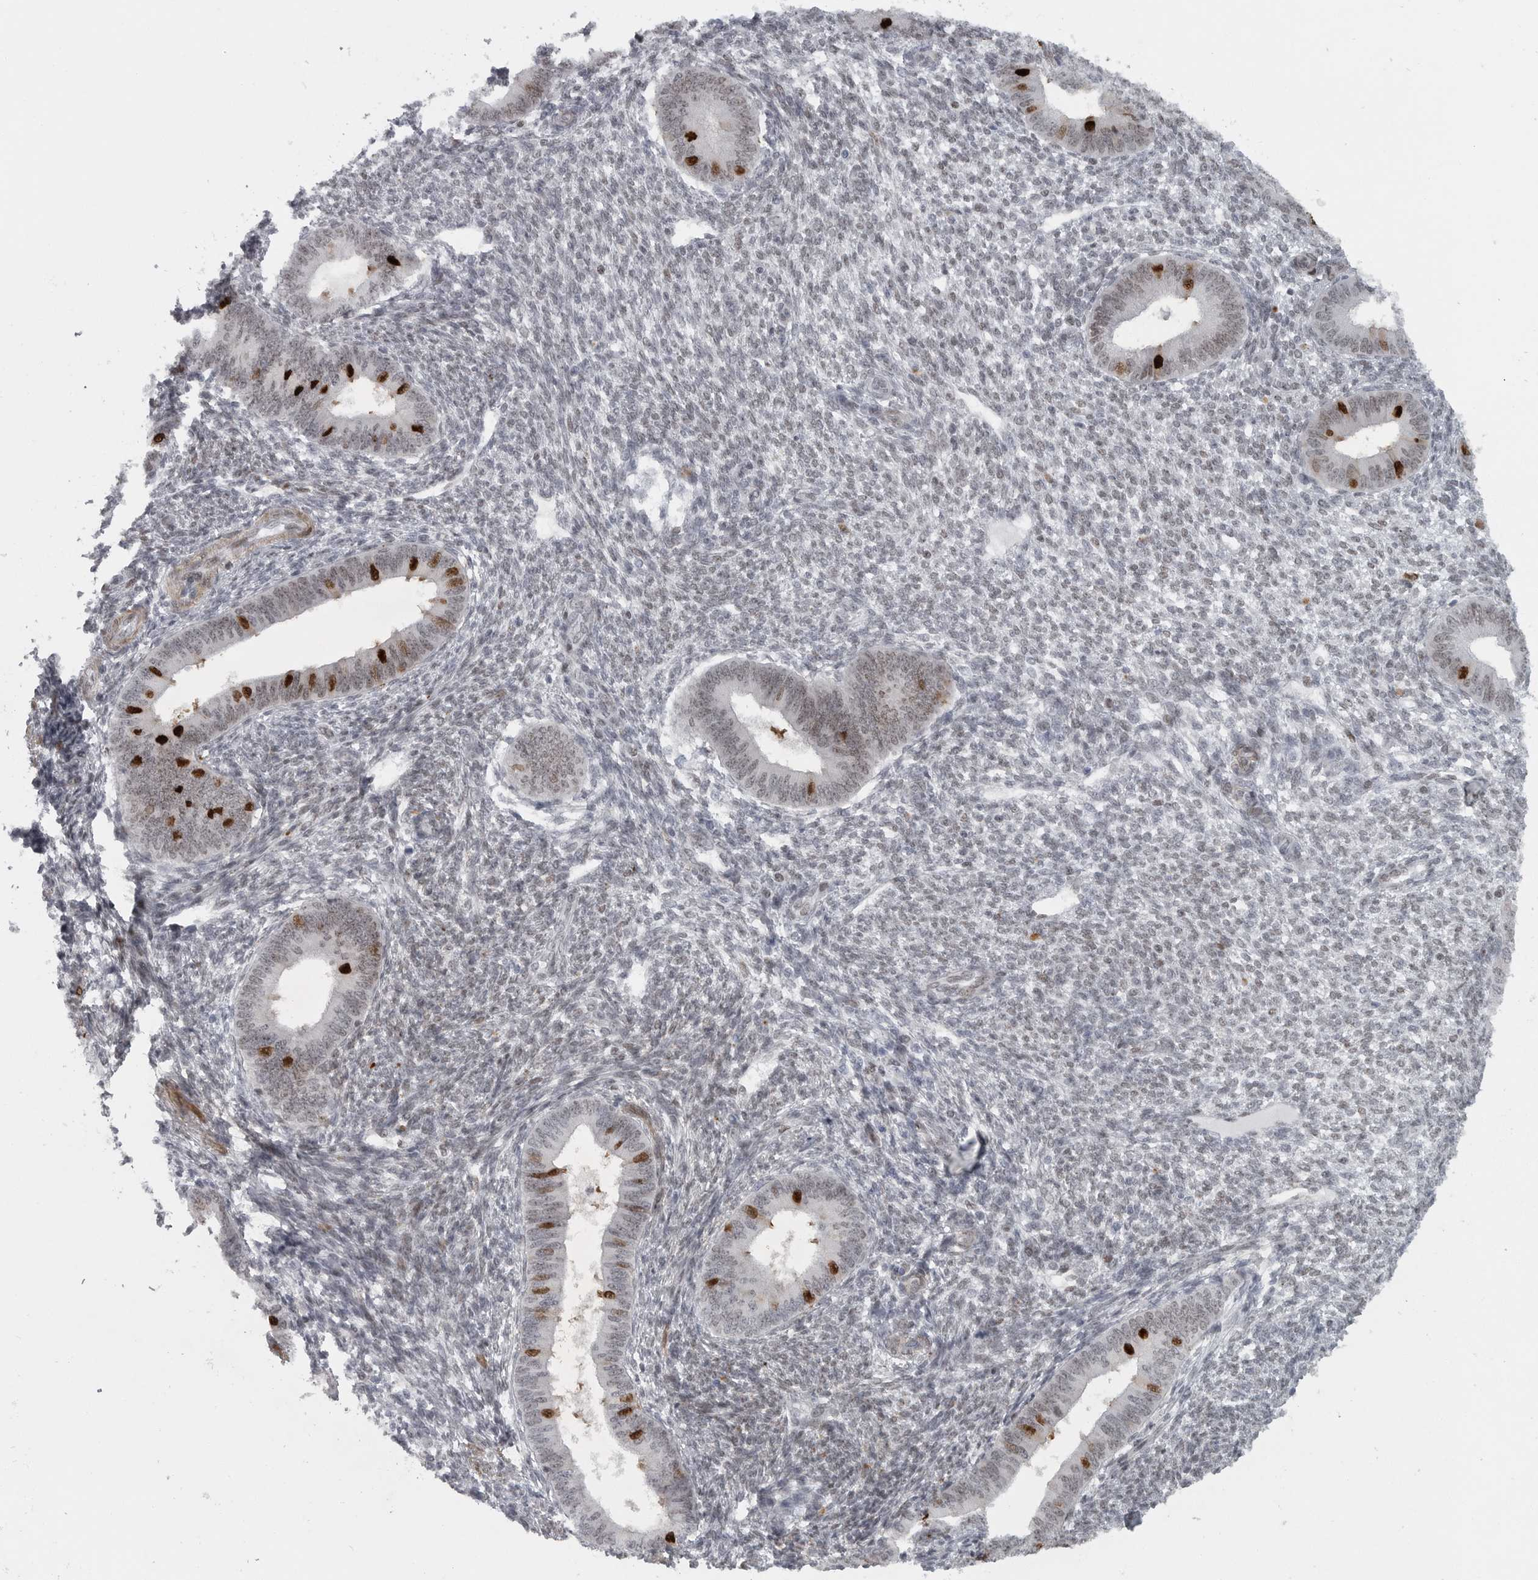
{"staining": {"intensity": "weak", "quantity": "25%-75%", "location": "nuclear"}, "tissue": "endometrium", "cell_type": "Cells in endometrial stroma", "image_type": "normal", "snomed": [{"axis": "morphology", "description": "Normal tissue, NOS"}, {"axis": "topography", "description": "Endometrium"}], "caption": "Protein staining shows weak nuclear staining in about 25%-75% of cells in endometrial stroma in normal endometrium. Immunohistochemistry (ihc) stains the protein in brown and the nuclei are stained blue.", "gene": "HMGN3", "patient": {"sex": "female", "age": 46}}